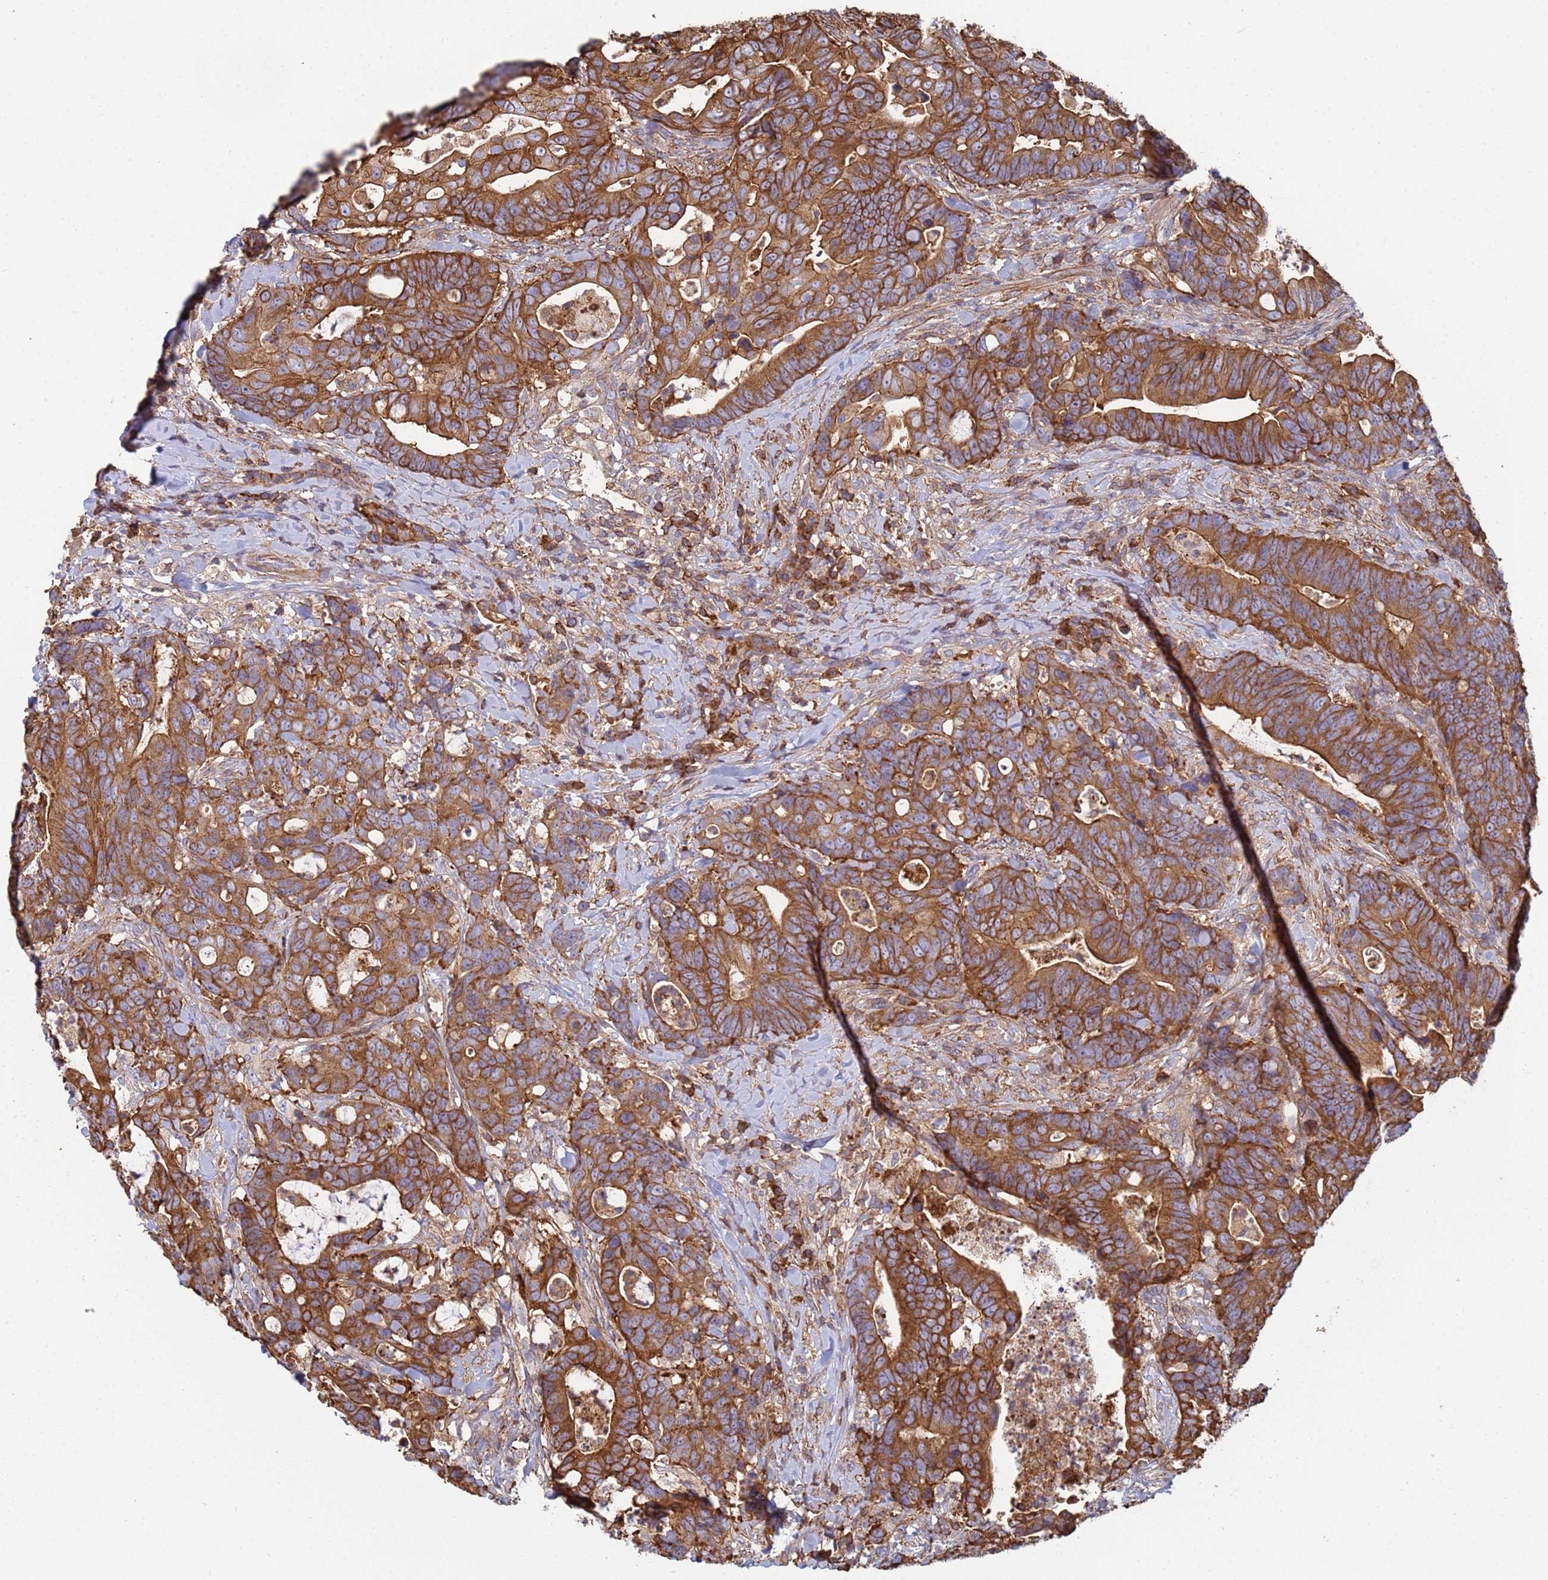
{"staining": {"intensity": "strong", "quantity": ">75%", "location": "cytoplasmic/membranous"}, "tissue": "colorectal cancer", "cell_type": "Tumor cells", "image_type": "cancer", "snomed": [{"axis": "morphology", "description": "Adenocarcinoma, NOS"}, {"axis": "topography", "description": "Colon"}], "caption": "Colorectal cancer was stained to show a protein in brown. There is high levels of strong cytoplasmic/membranous expression in about >75% of tumor cells.", "gene": "ZNG1B", "patient": {"sex": "female", "age": 82}}